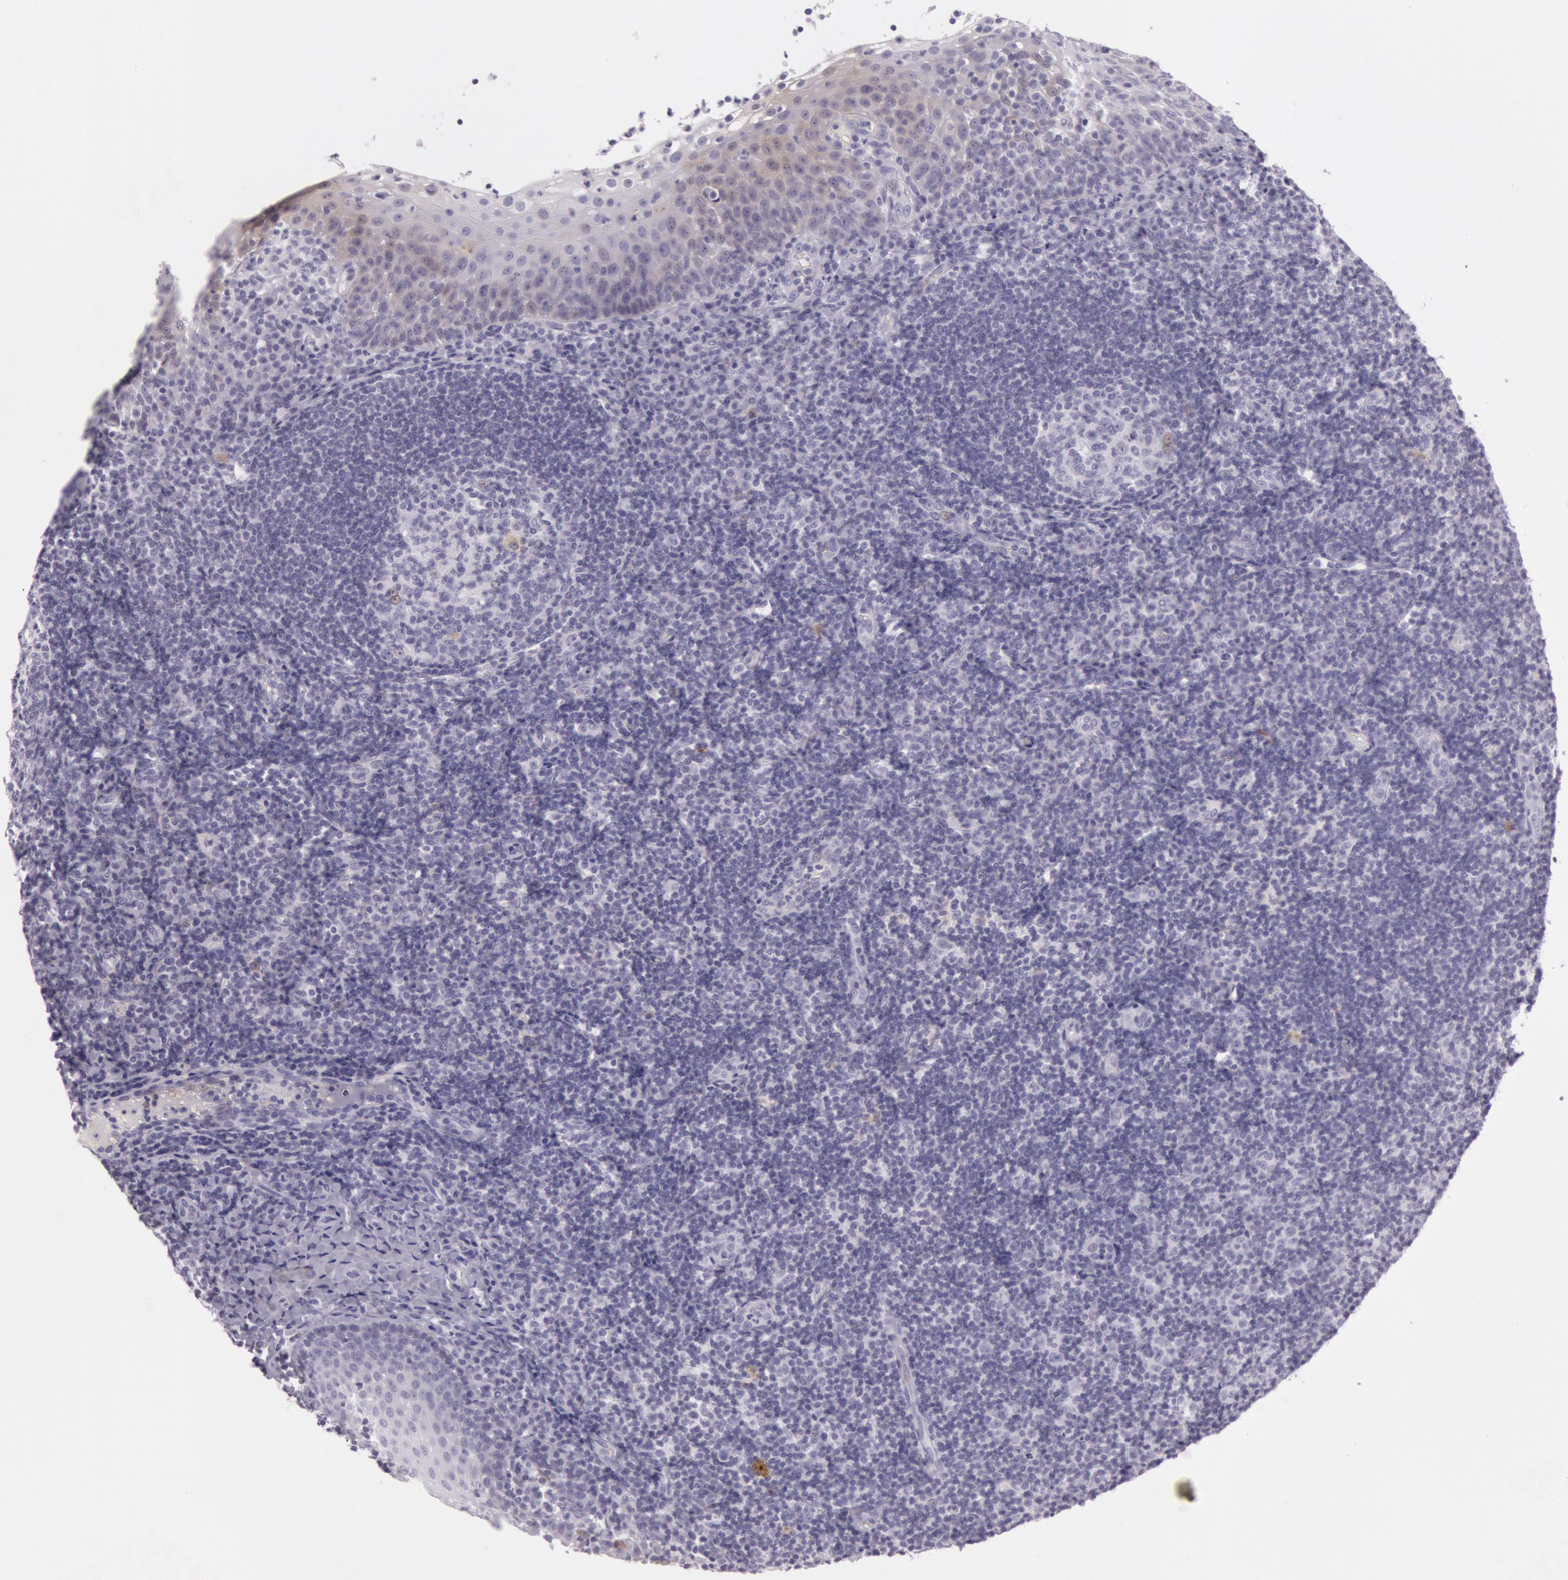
{"staining": {"intensity": "negative", "quantity": "none", "location": "none"}, "tissue": "tonsil", "cell_type": "Germinal center cells", "image_type": "normal", "snomed": [{"axis": "morphology", "description": "Normal tissue, NOS"}, {"axis": "topography", "description": "Tonsil"}], "caption": "A high-resolution micrograph shows immunohistochemistry (IHC) staining of normal tonsil, which displays no significant expression in germinal center cells. (DAB IHC with hematoxylin counter stain).", "gene": "CKB", "patient": {"sex": "female", "age": 40}}